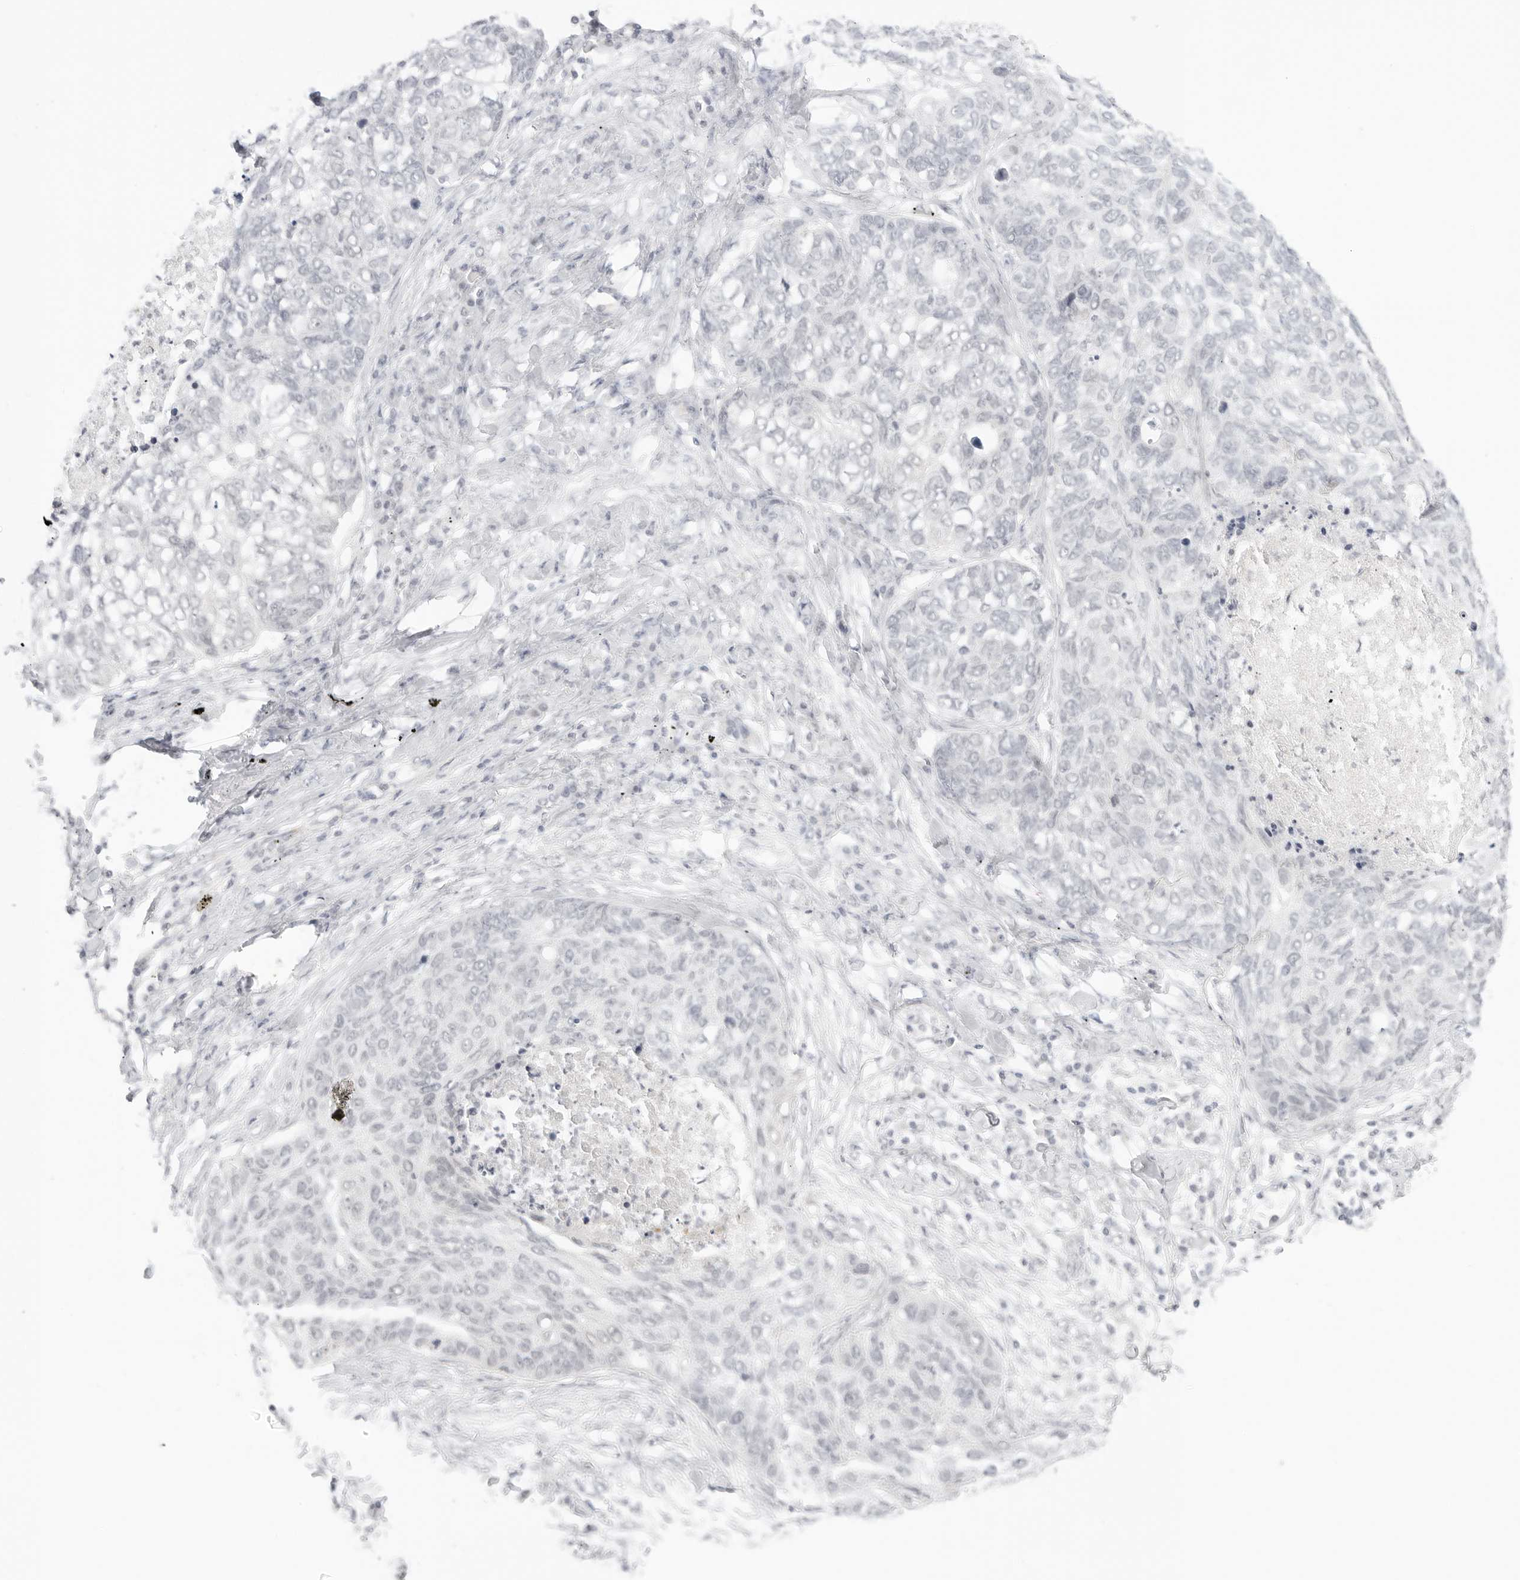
{"staining": {"intensity": "negative", "quantity": "none", "location": "none"}, "tissue": "lung cancer", "cell_type": "Tumor cells", "image_type": "cancer", "snomed": [{"axis": "morphology", "description": "Squamous cell carcinoma, NOS"}, {"axis": "topography", "description": "Lung"}], "caption": "Tumor cells are negative for brown protein staining in lung cancer (squamous cell carcinoma).", "gene": "MED18", "patient": {"sex": "female", "age": 63}}